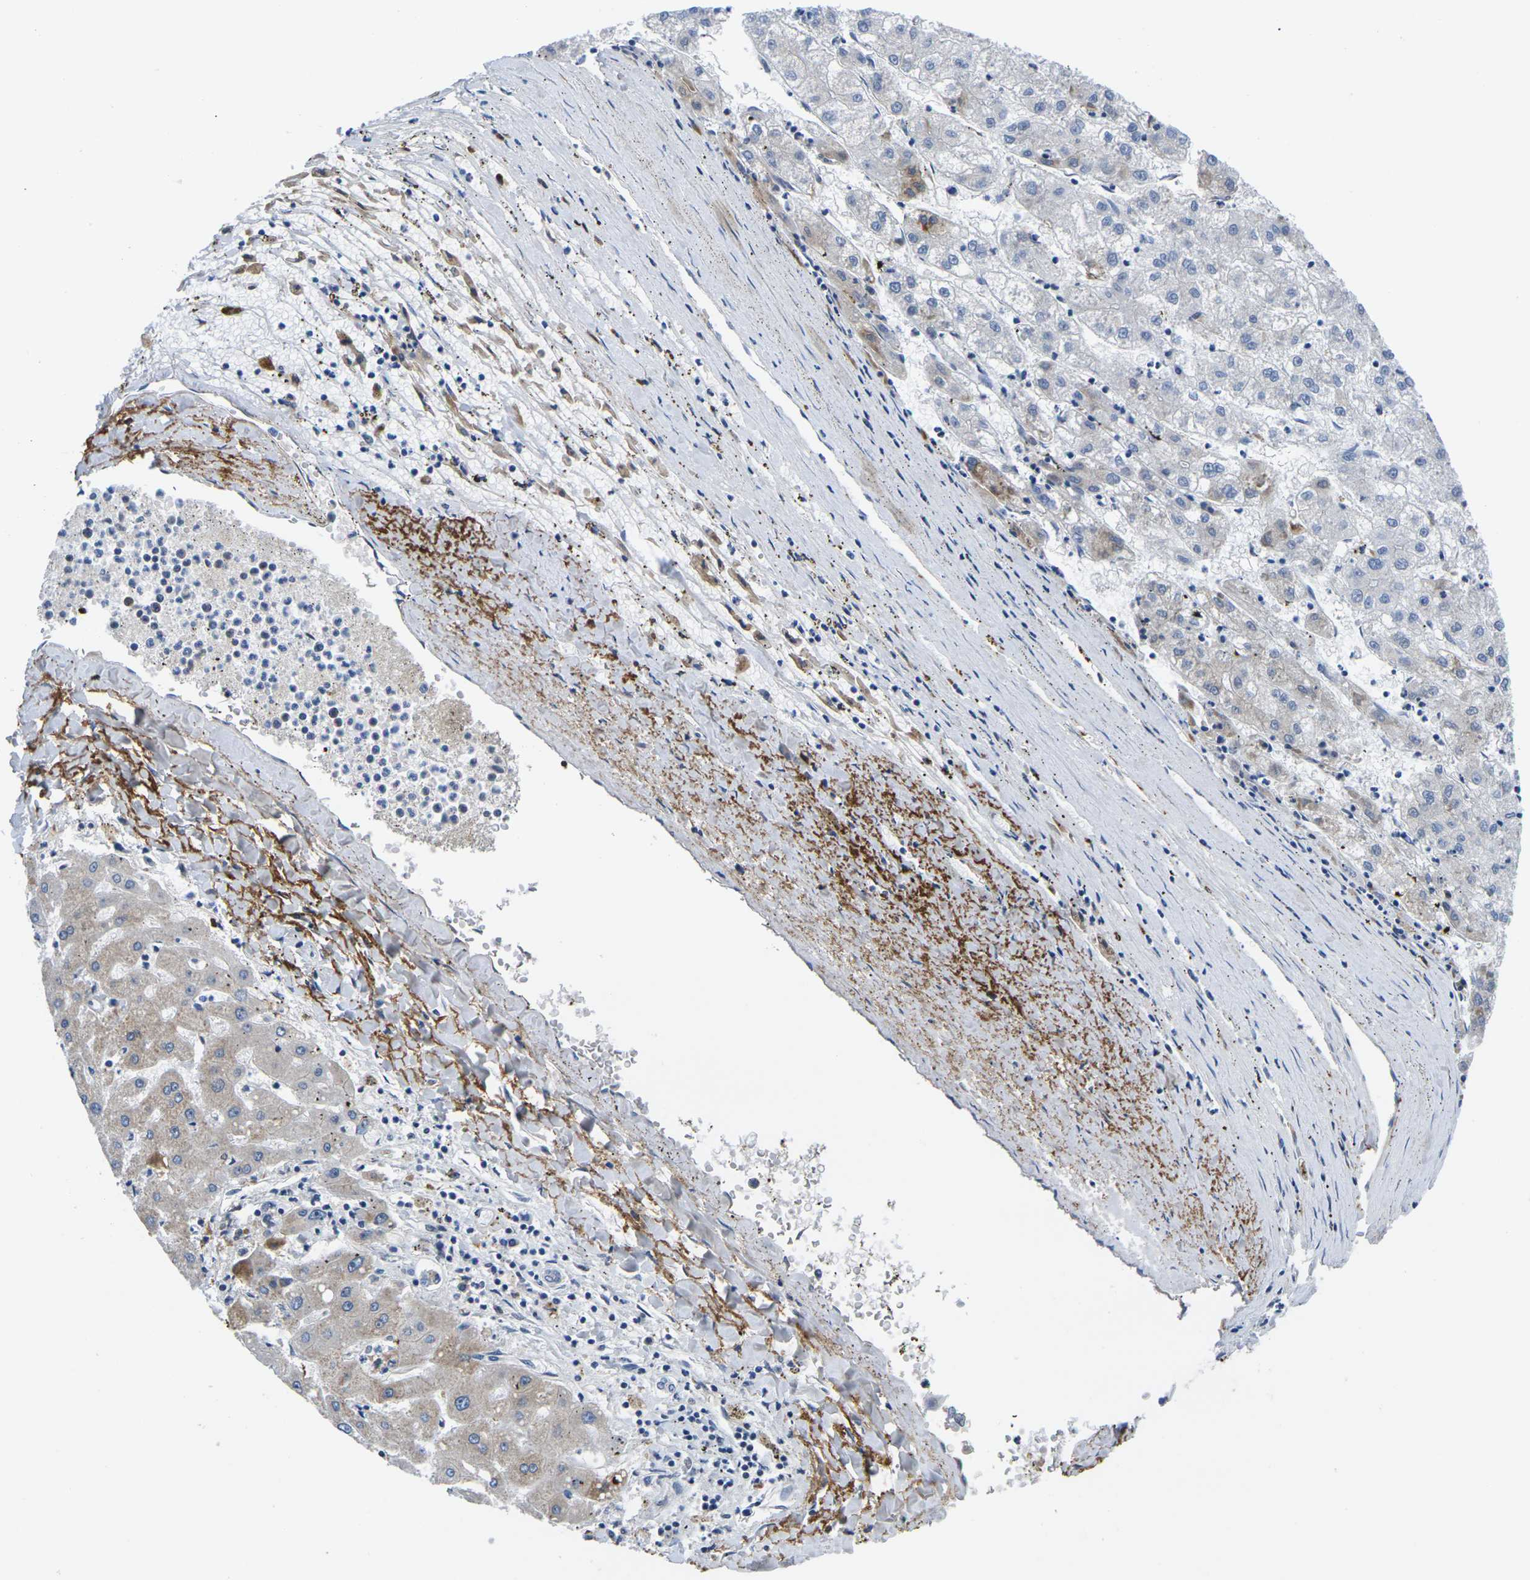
{"staining": {"intensity": "weak", "quantity": "<25%", "location": "cytoplasmic/membranous"}, "tissue": "liver cancer", "cell_type": "Tumor cells", "image_type": "cancer", "snomed": [{"axis": "morphology", "description": "Carcinoma, Hepatocellular, NOS"}, {"axis": "topography", "description": "Liver"}], "caption": "Immunohistochemistry of hepatocellular carcinoma (liver) reveals no positivity in tumor cells.", "gene": "RBM7", "patient": {"sex": "male", "age": 72}}